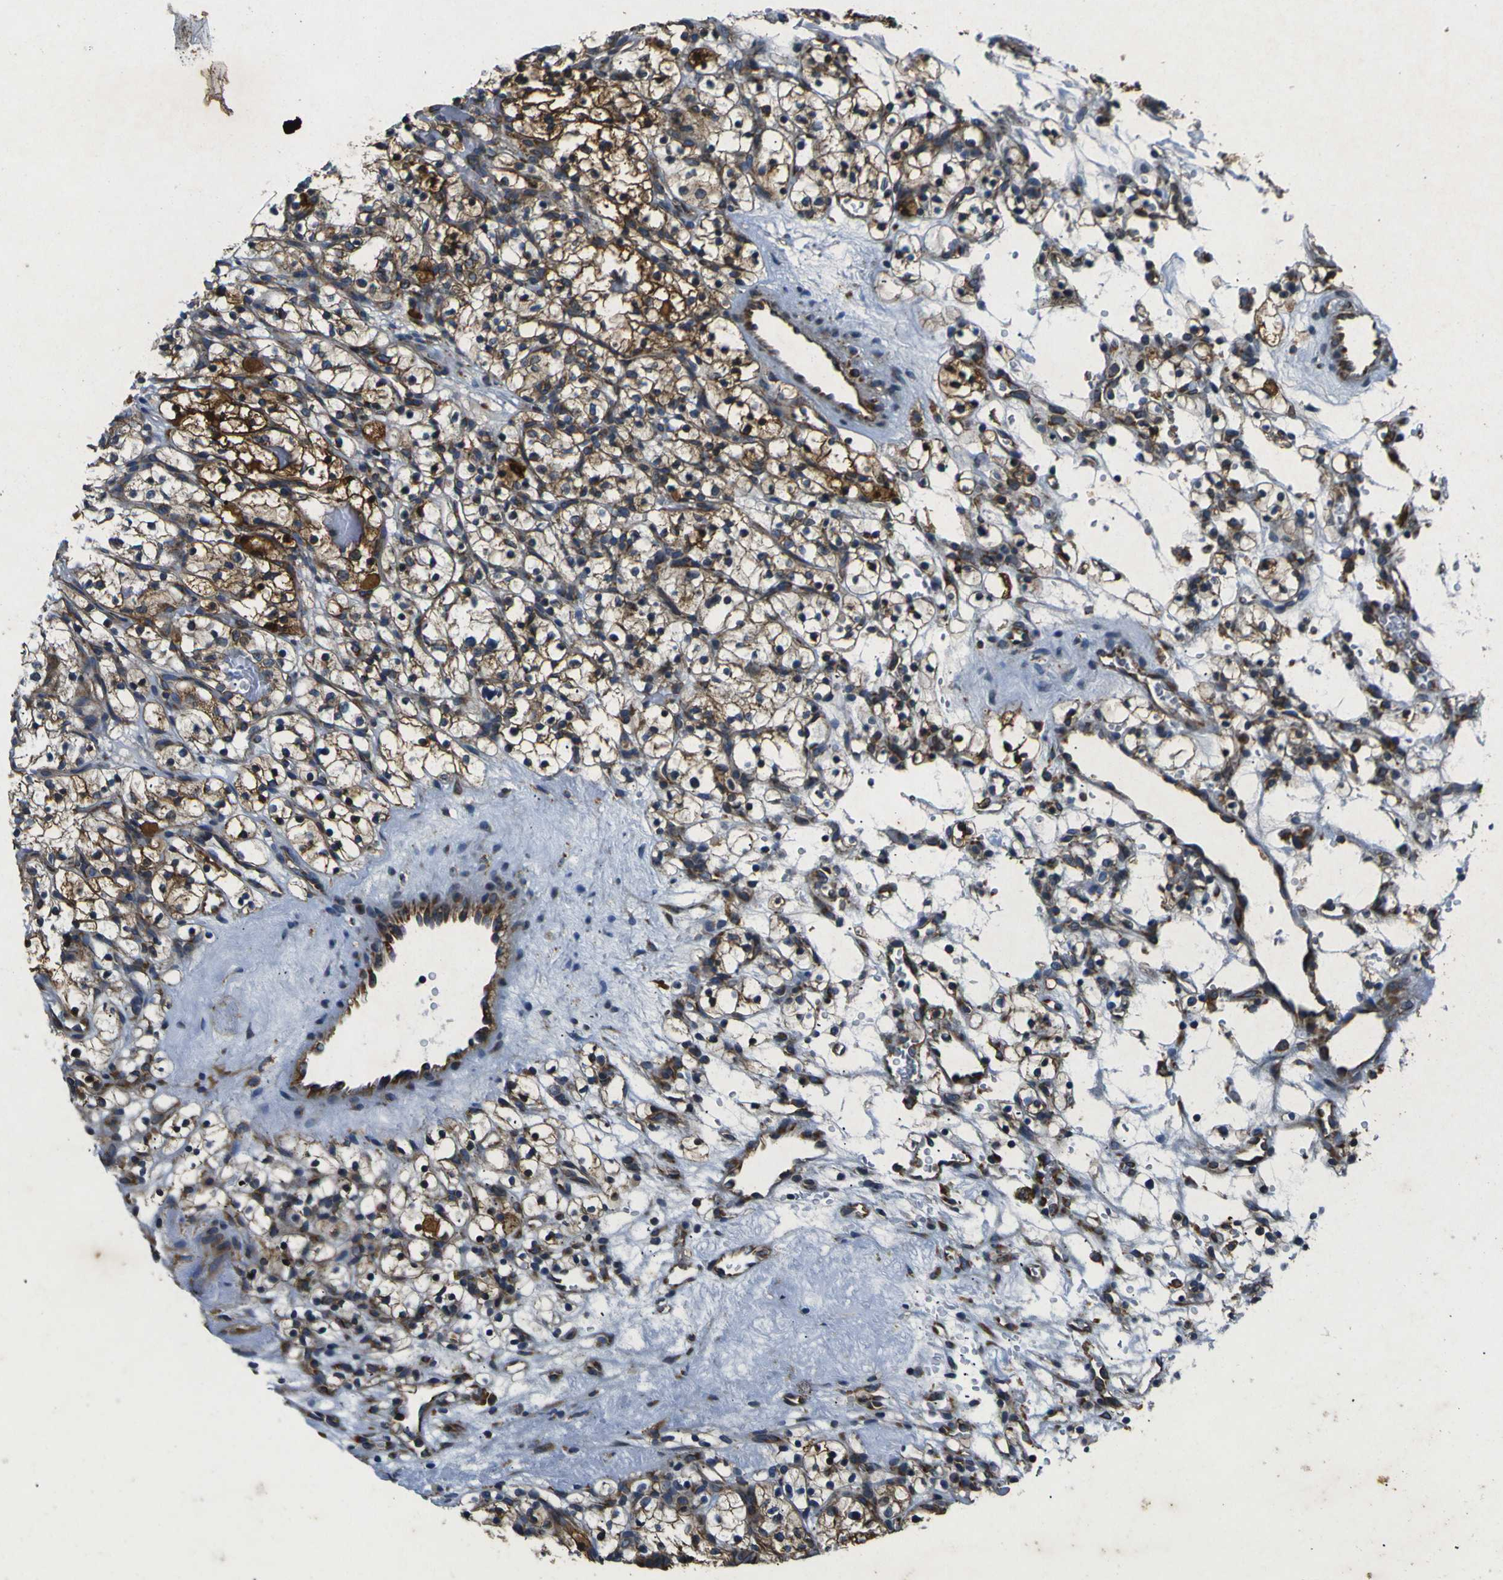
{"staining": {"intensity": "strong", "quantity": ">75%", "location": "cytoplasmic/membranous"}, "tissue": "renal cancer", "cell_type": "Tumor cells", "image_type": "cancer", "snomed": [{"axis": "morphology", "description": "Adenocarcinoma, NOS"}, {"axis": "topography", "description": "Kidney"}], "caption": "Approximately >75% of tumor cells in renal cancer (adenocarcinoma) show strong cytoplasmic/membranous protein expression as visualized by brown immunohistochemical staining.", "gene": "RPSA", "patient": {"sex": "female", "age": 57}}